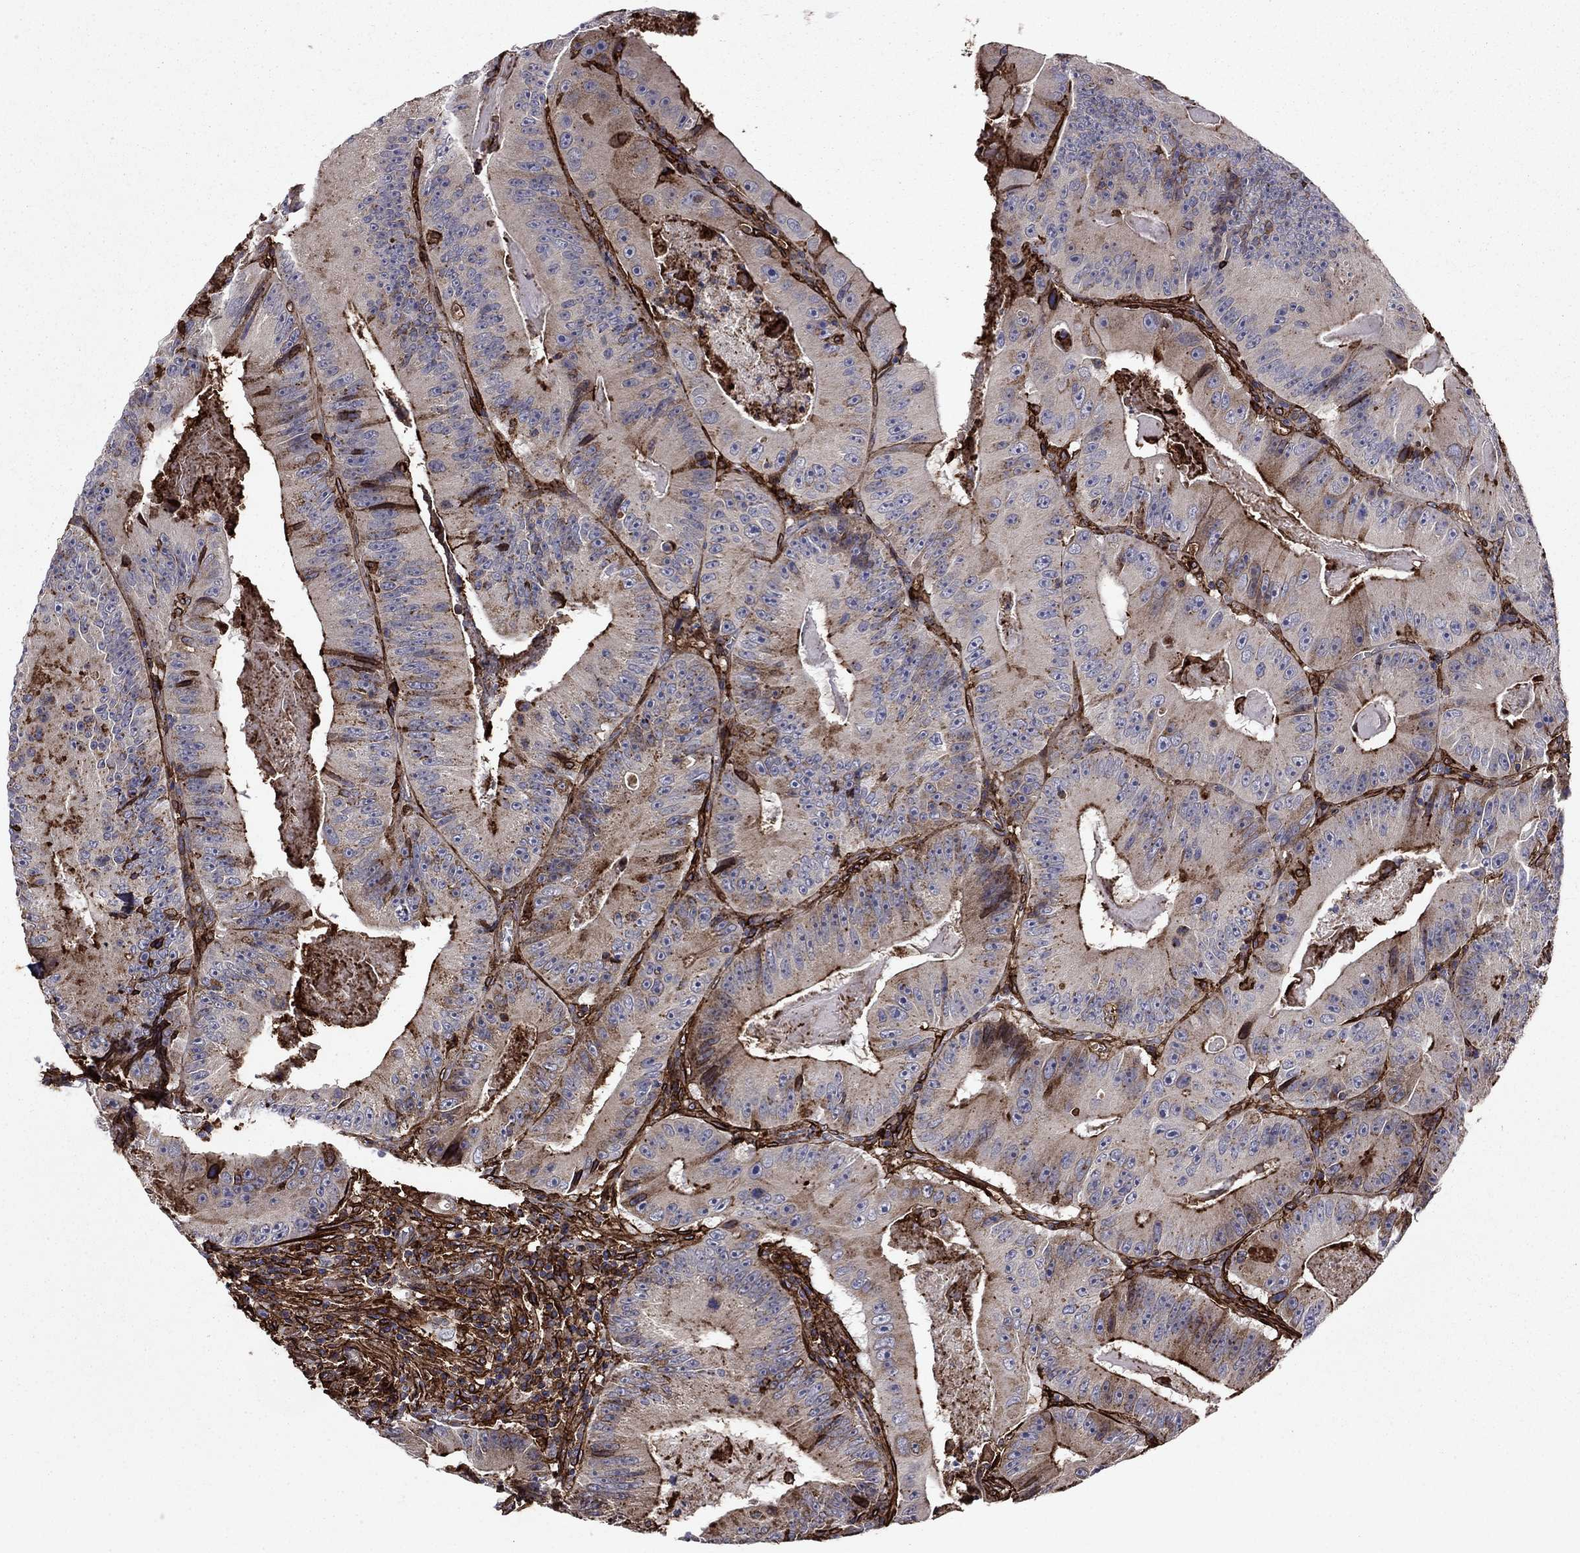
{"staining": {"intensity": "weak", "quantity": "25%-75%", "location": "cytoplasmic/membranous"}, "tissue": "colorectal cancer", "cell_type": "Tumor cells", "image_type": "cancer", "snomed": [{"axis": "morphology", "description": "Adenocarcinoma, NOS"}, {"axis": "topography", "description": "Colon"}], "caption": "High-power microscopy captured an immunohistochemistry histopathology image of colorectal adenocarcinoma, revealing weak cytoplasmic/membranous positivity in approximately 25%-75% of tumor cells.", "gene": "PLAU", "patient": {"sex": "female", "age": 86}}